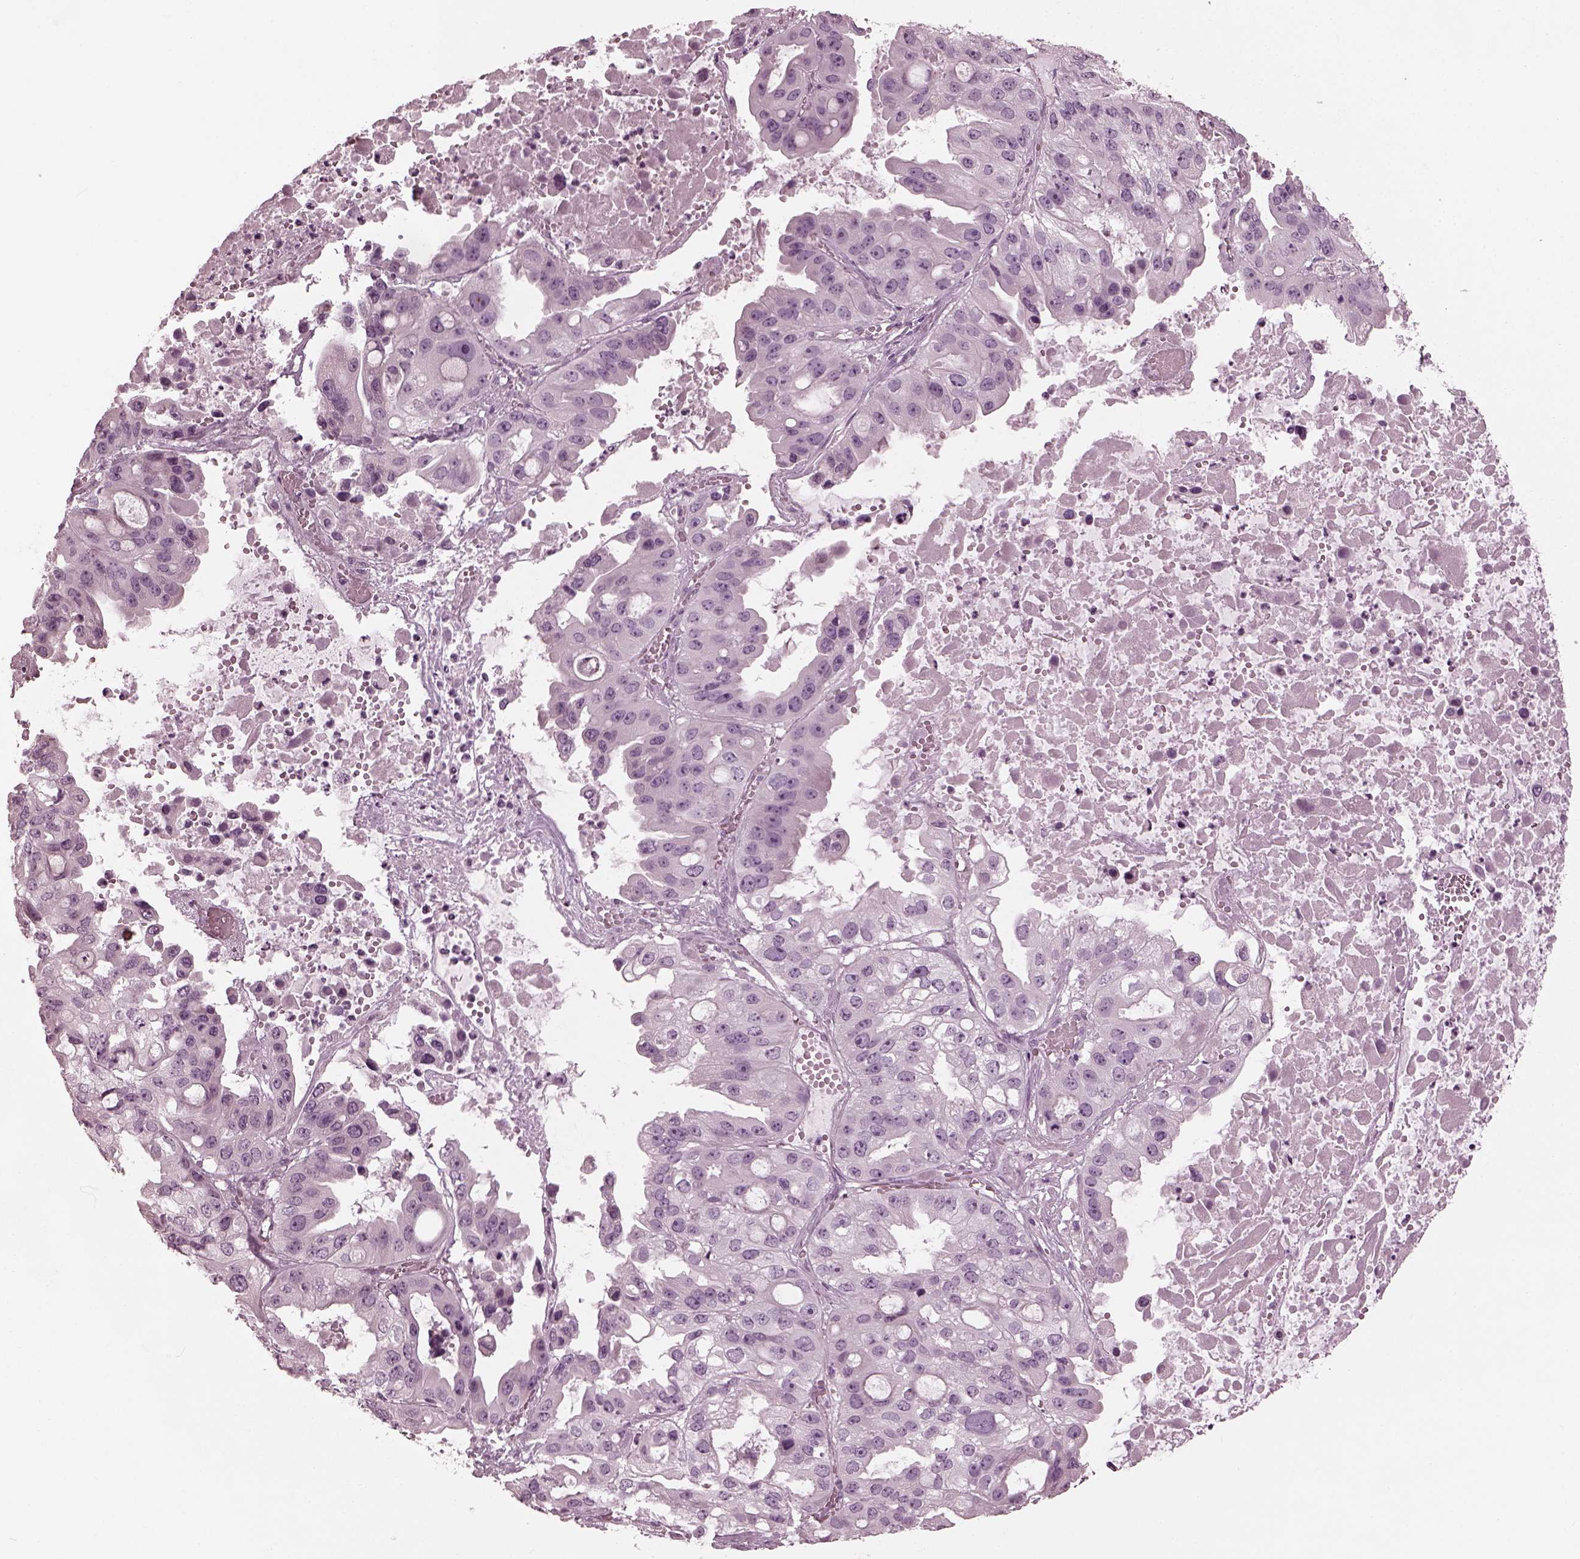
{"staining": {"intensity": "negative", "quantity": "none", "location": "none"}, "tissue": "ovarian cancer", "cell_type": "Tumor cells", "image_type": "cancer", "snomed": [{"axis": "morphology", "description": "Cystadenocarcinoma, serous, NOS"}, {"axis": "topography", "description": "Ovary"}], "caption": "DAB immunohistochemical staining of human ovarian serous cystadenocarcinoma reveals no significant staining in tumor cells. (Brightfield microscopy of DAB immunohistochemistry at high magnification).", "gene": "SAXO2", "patient": {"sex": "female", "age": 56}}